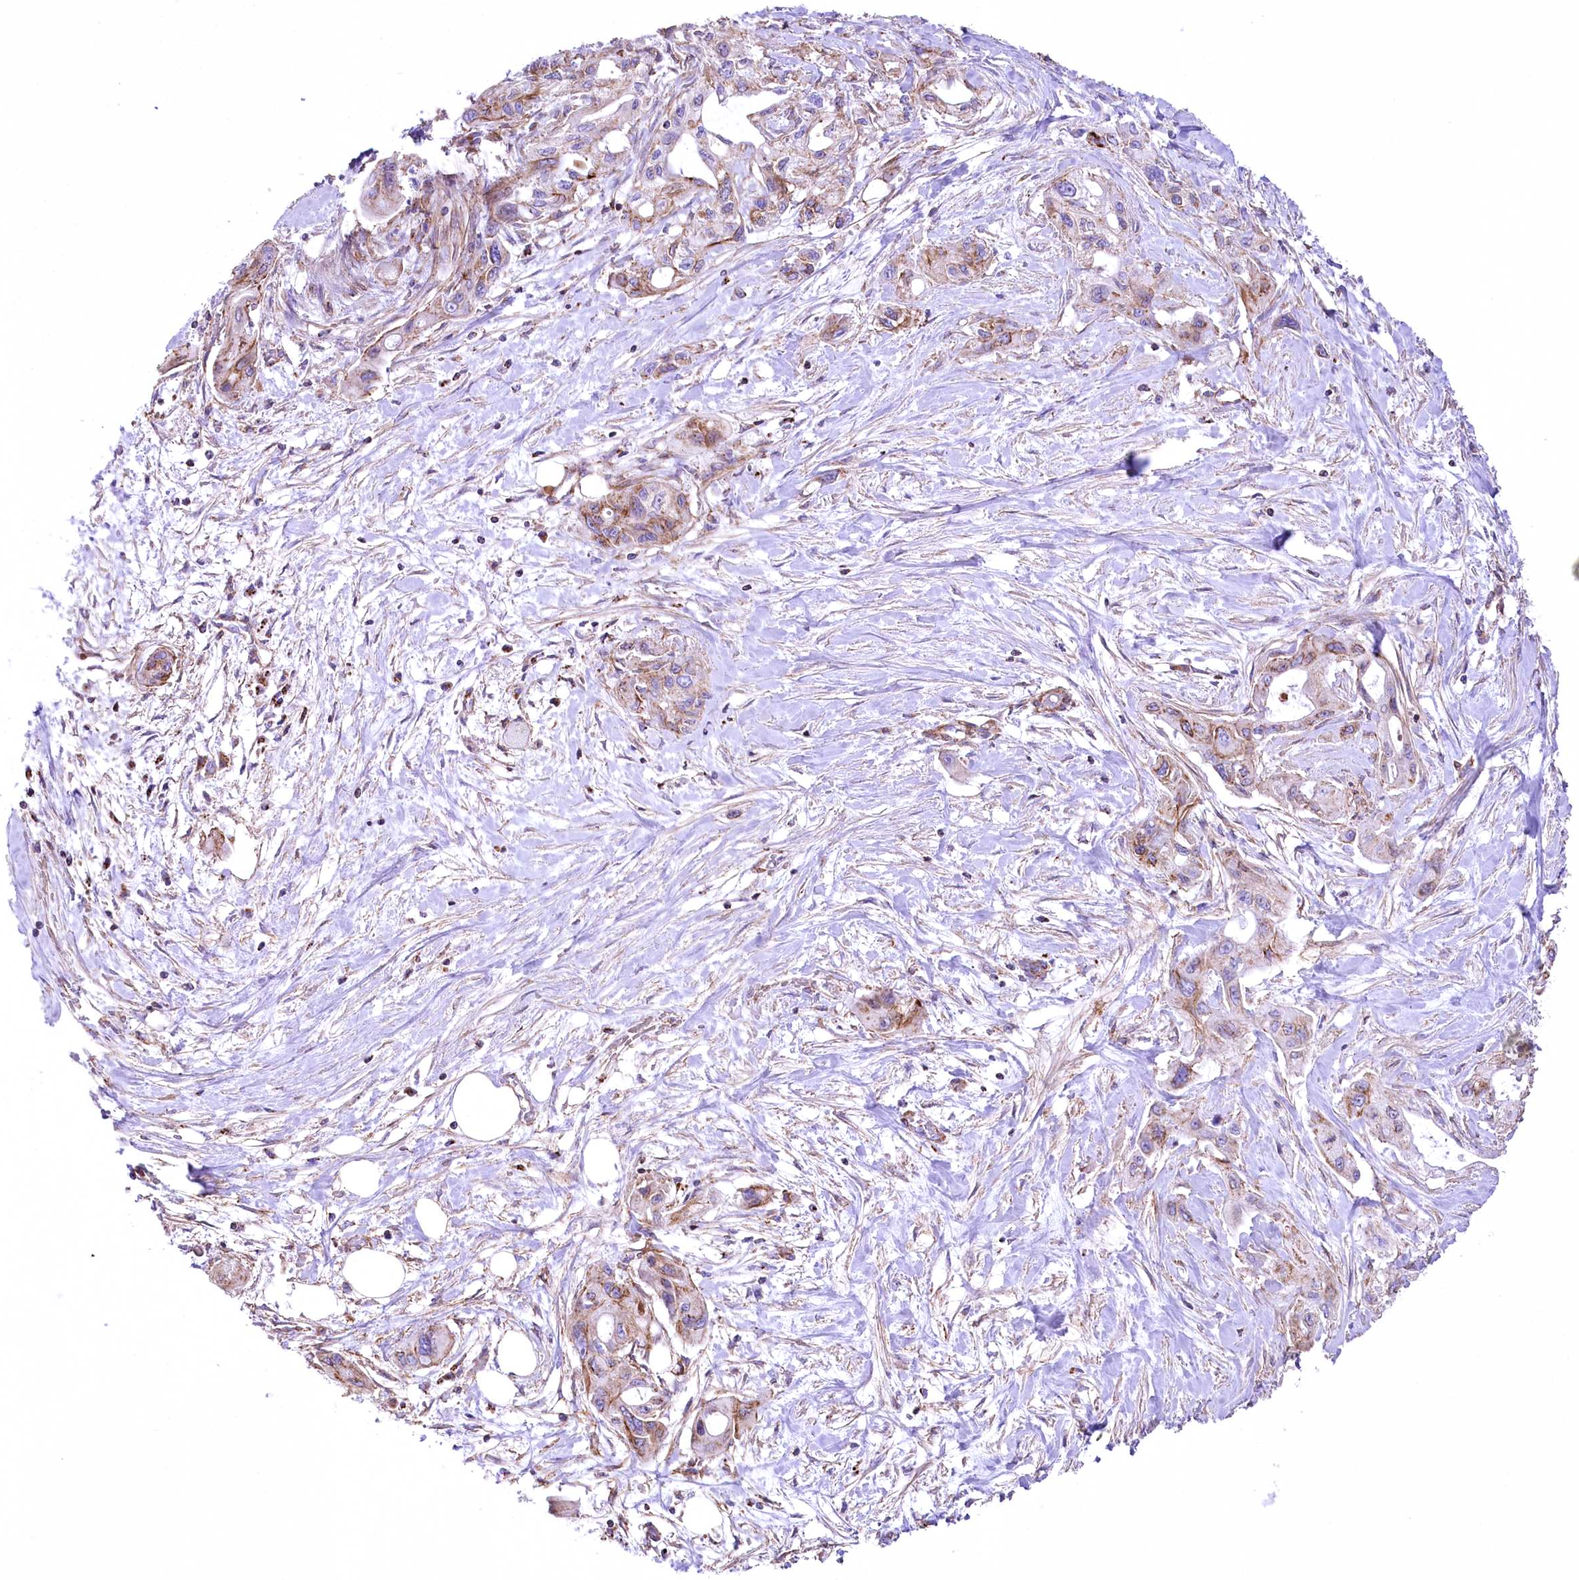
{"staining": {"intensity": "moderate", "quantity": ">75%", "location": "cytoplasmic/membranous"}, "tissue": "pancreatic cancer", "cell_type": "Tumor cells", "image_type": "cancer", "snomed": [{"axis": "morphology", "description": "Adenocarcinoma, NOS"}, {"axis": "topography", "description": "Pancreas"}], "caption": "Immunohistochemical staining of adenocarcinoma (pancreatic) shows medium levels of moderate cytoplasmic/membranous staining in about >75% of tumor cells. The staining was performed using DAB (3,3'-diaminobenzidine) to visualize the protein expression in brown, while the nuclei were stained in blue with hematoxylin (Magnification: 20x).", "gene": "FAM216A", "patient": {"sex": "male", "age": 75}}